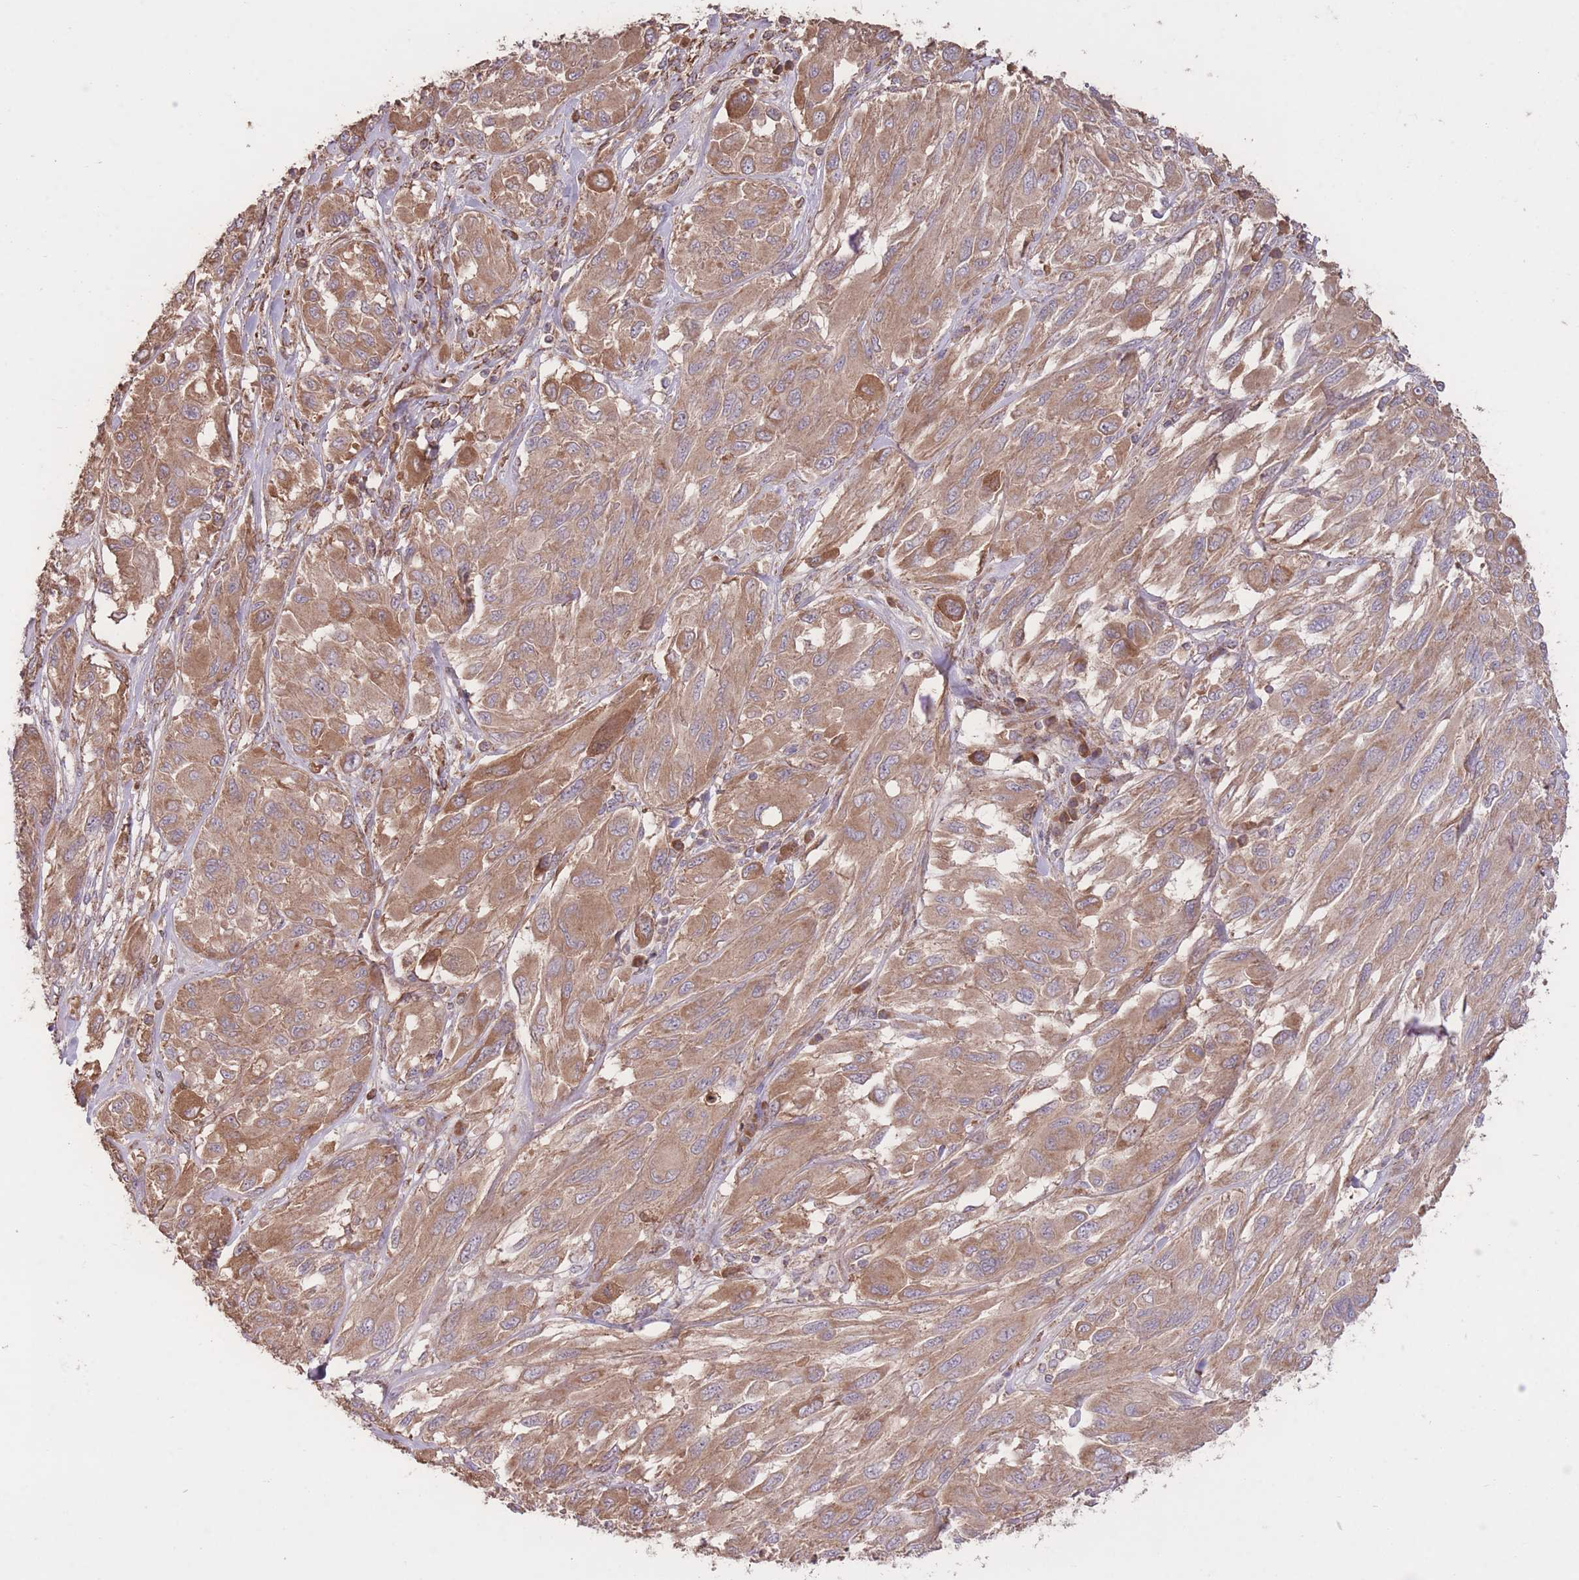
{"staining": {"intensity": "moderate", "quantity": ">75%", "location": "cytoplasmic/membranous"}, "tissue": "melanoma", "cell_type": "Tumor cells", "image_type": "cancer", "snomed": [{"axis": "morphology", "description": "Malignant melanoma, NOS"}, {"axis": "topography", "description": "Skin"}], "caption": "This micrograph displays immunohistochemistry staining of malignant melanoma, with medium moderate cytoplasmic/membranous positivity in about >75% of tumor cells.", "gene": "EEF1AKMT1", "patient": {"sex": "female", "age": 91}}